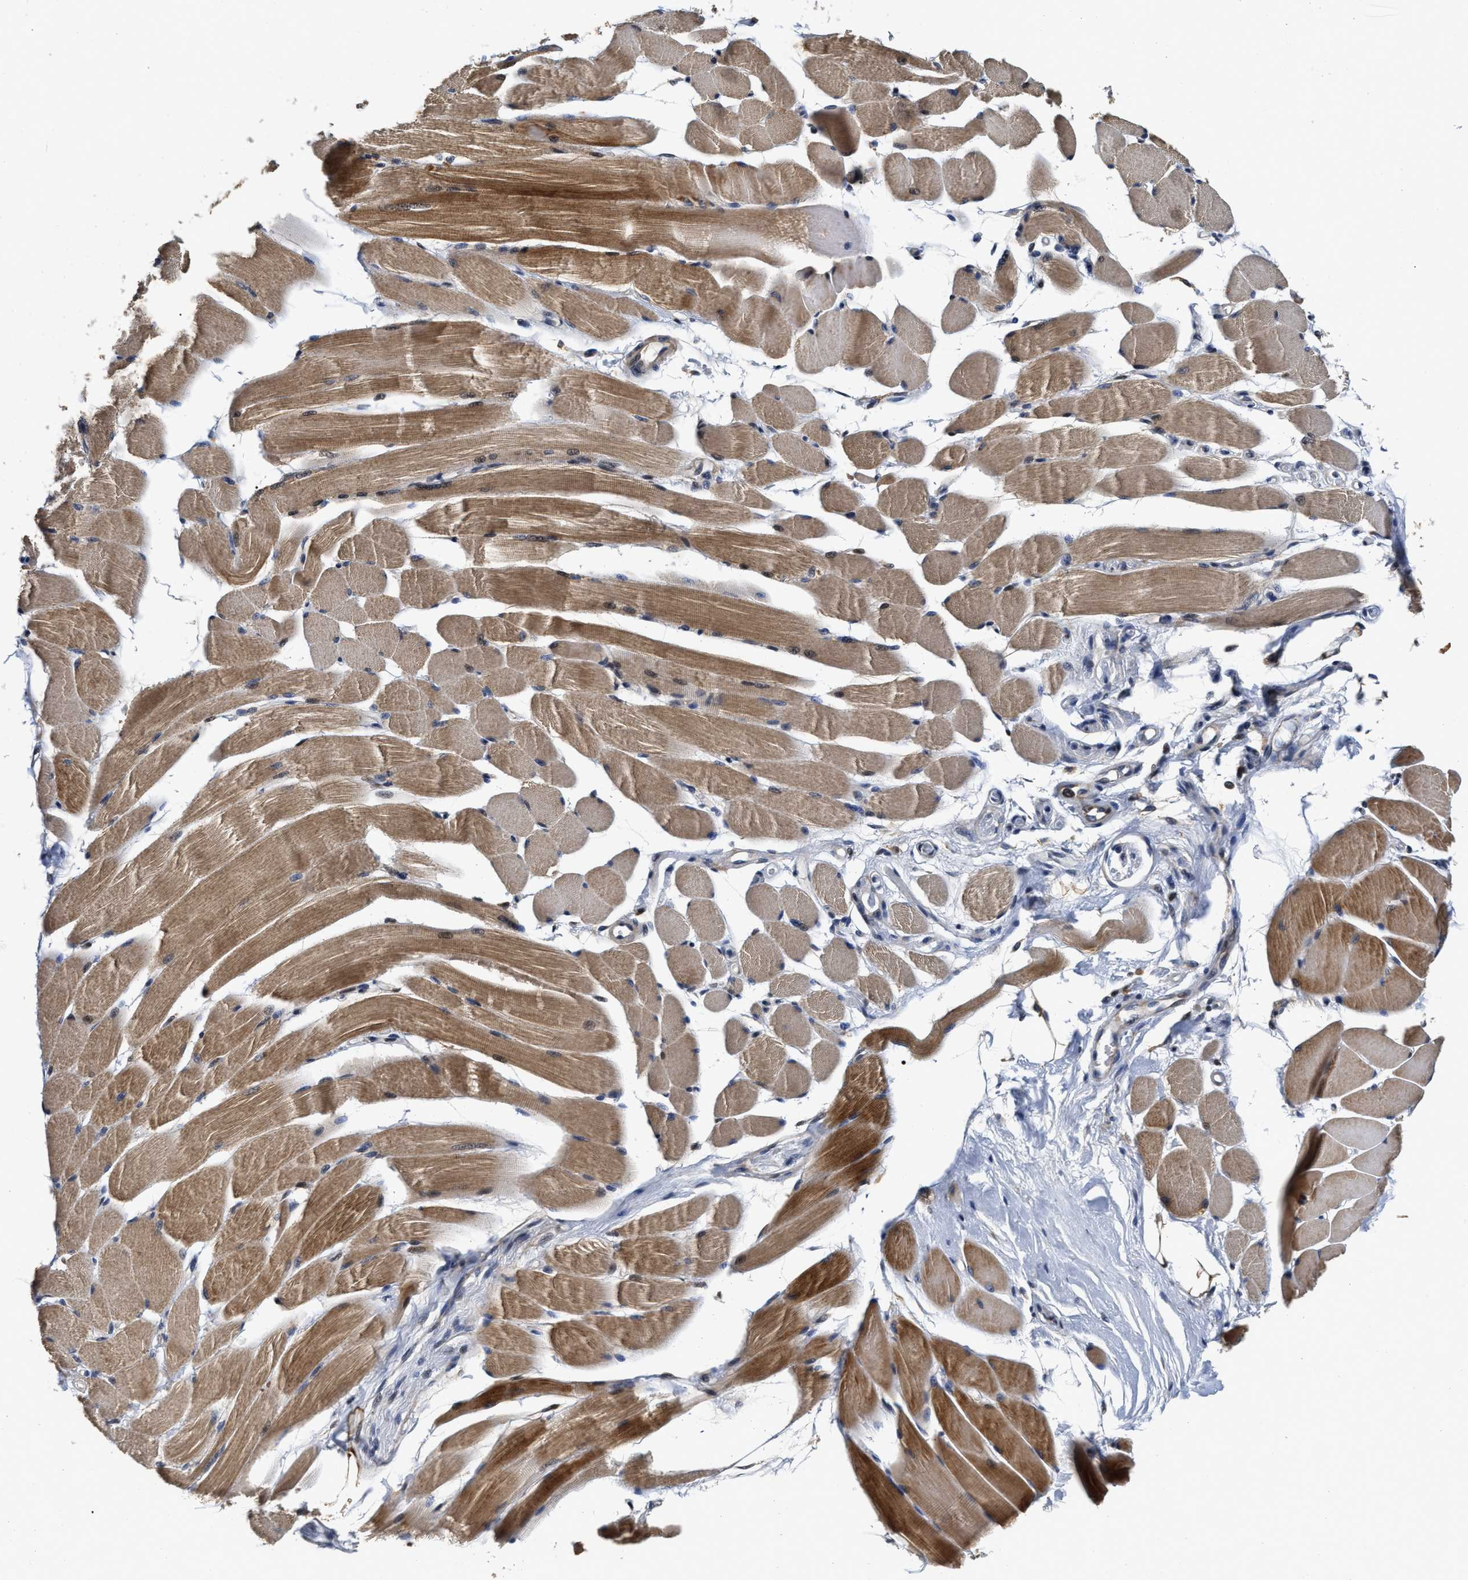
{"staining": {"intensity": "strong", "quantity": "25%-75%", "location": "cytoplasmic/membranous"}, "tissue": "skeletal muscle", "cell_type": "Myocytes", "image_type": "normal", "snomed": [{"axis": "morphology", "description": "Normal tissue, NOS"}, {"axis": "topography", "description": "Skeletal muscle"}, {"axis": "topography", "description": "Peripheral nerve tissue"}], "caption": "Immunohistochemical staining of unremarkable skeletal muscle reveals high levels of strong cytoplasmic/membranous expression in approximately 25%-75% of myocytes.", "gene": "SCYL2", "patient": {"sex": "female", "age": 84}}